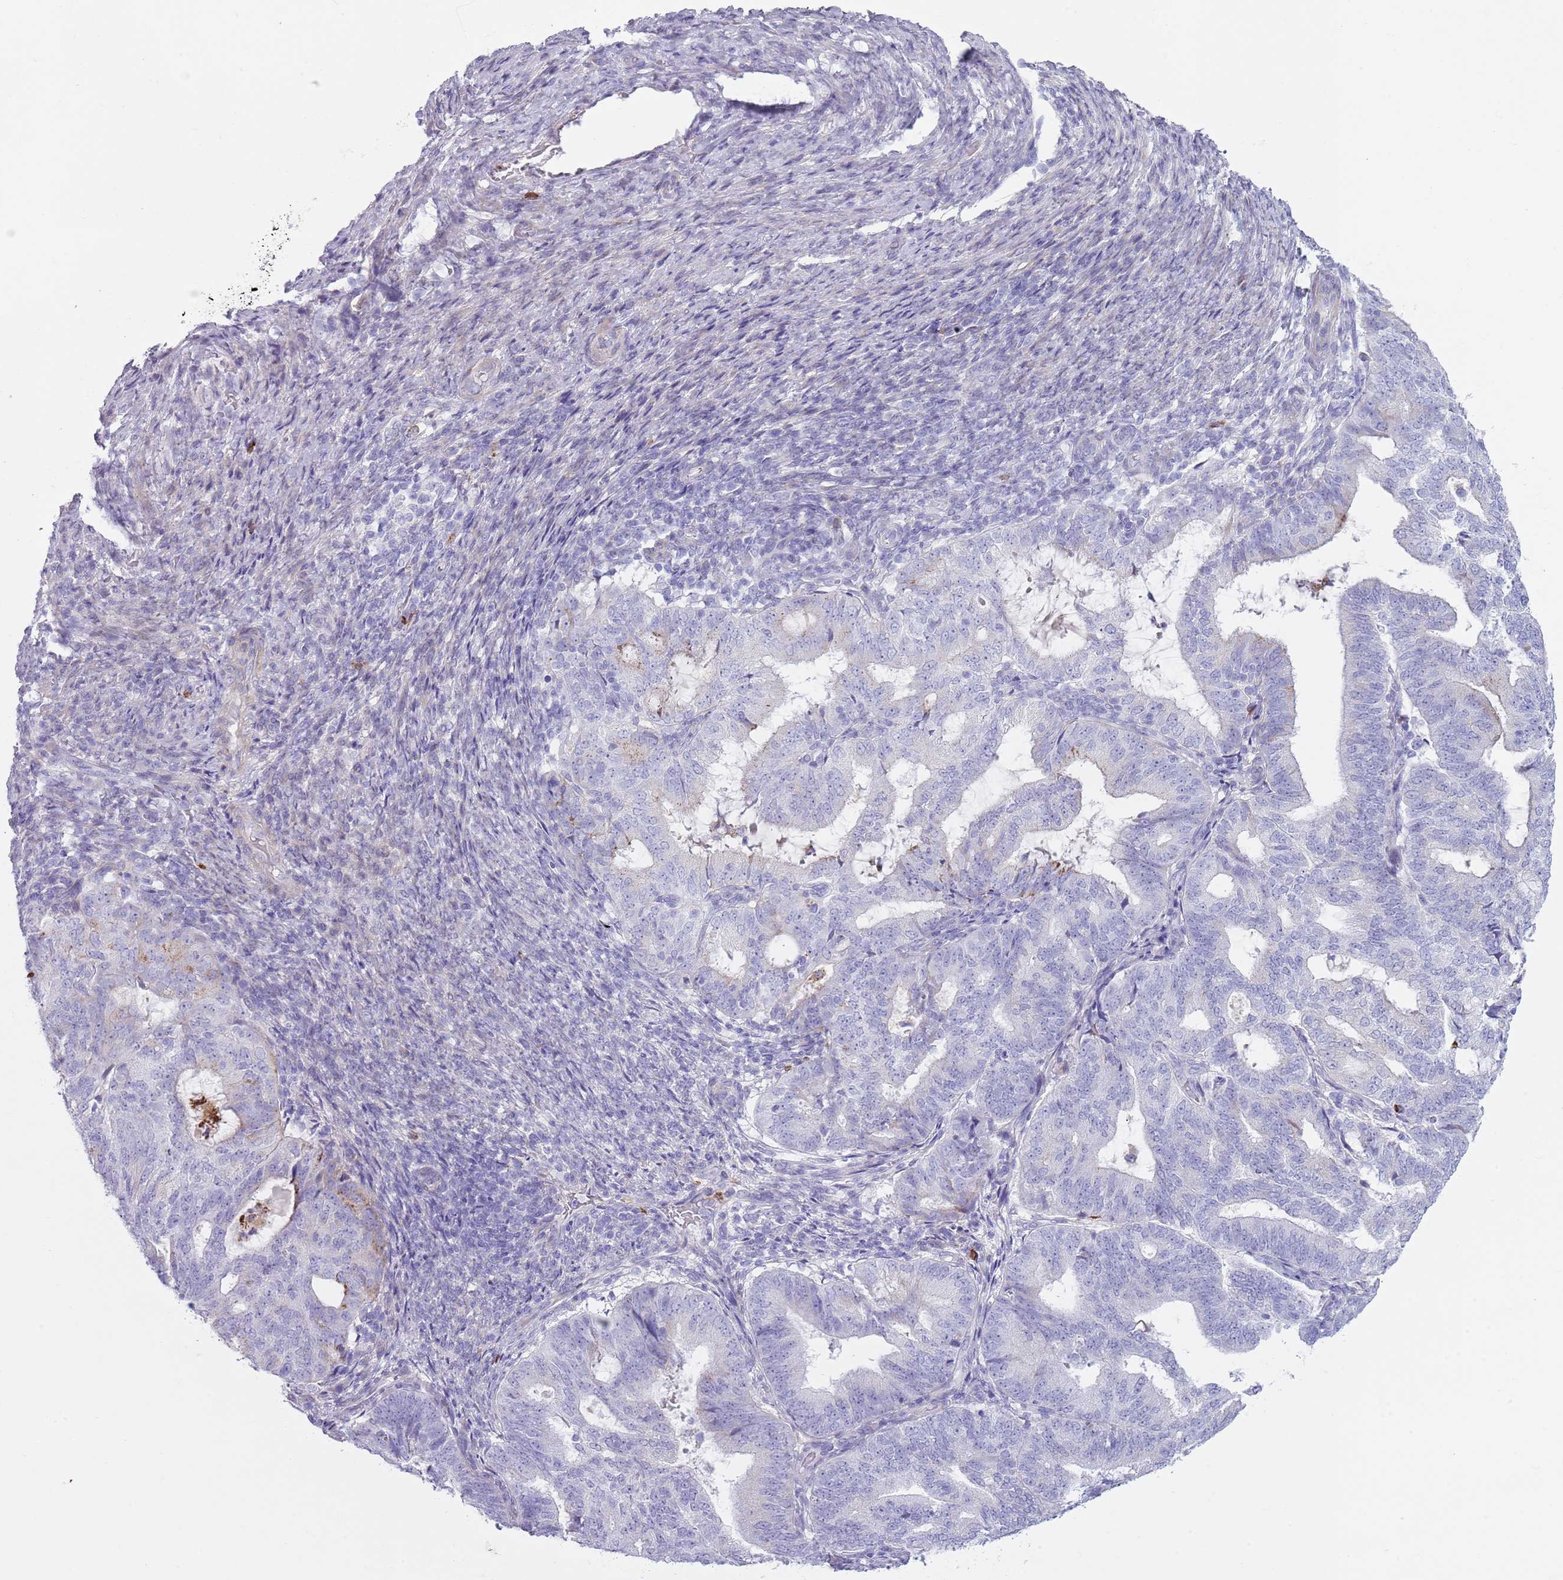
{"staining": {"intensity": "negative", "quantity": "none", "location": "none"}, "tissue": "endometrial cancer", "cell_type": "Tumor cells", "image_type": "cancer", "snomed": [{"axis": "morphology", "description": "Adenocarcinoma, NOS"}, {"axis": "topography", "description": "Endometrium"}], "caption": "Micrograph shows no protein staining in tumor cells of endometrial cancer (adenocarcinoma) tissue.", "gene": "CD177", "patient": {"sex": "female", "age": 70}}